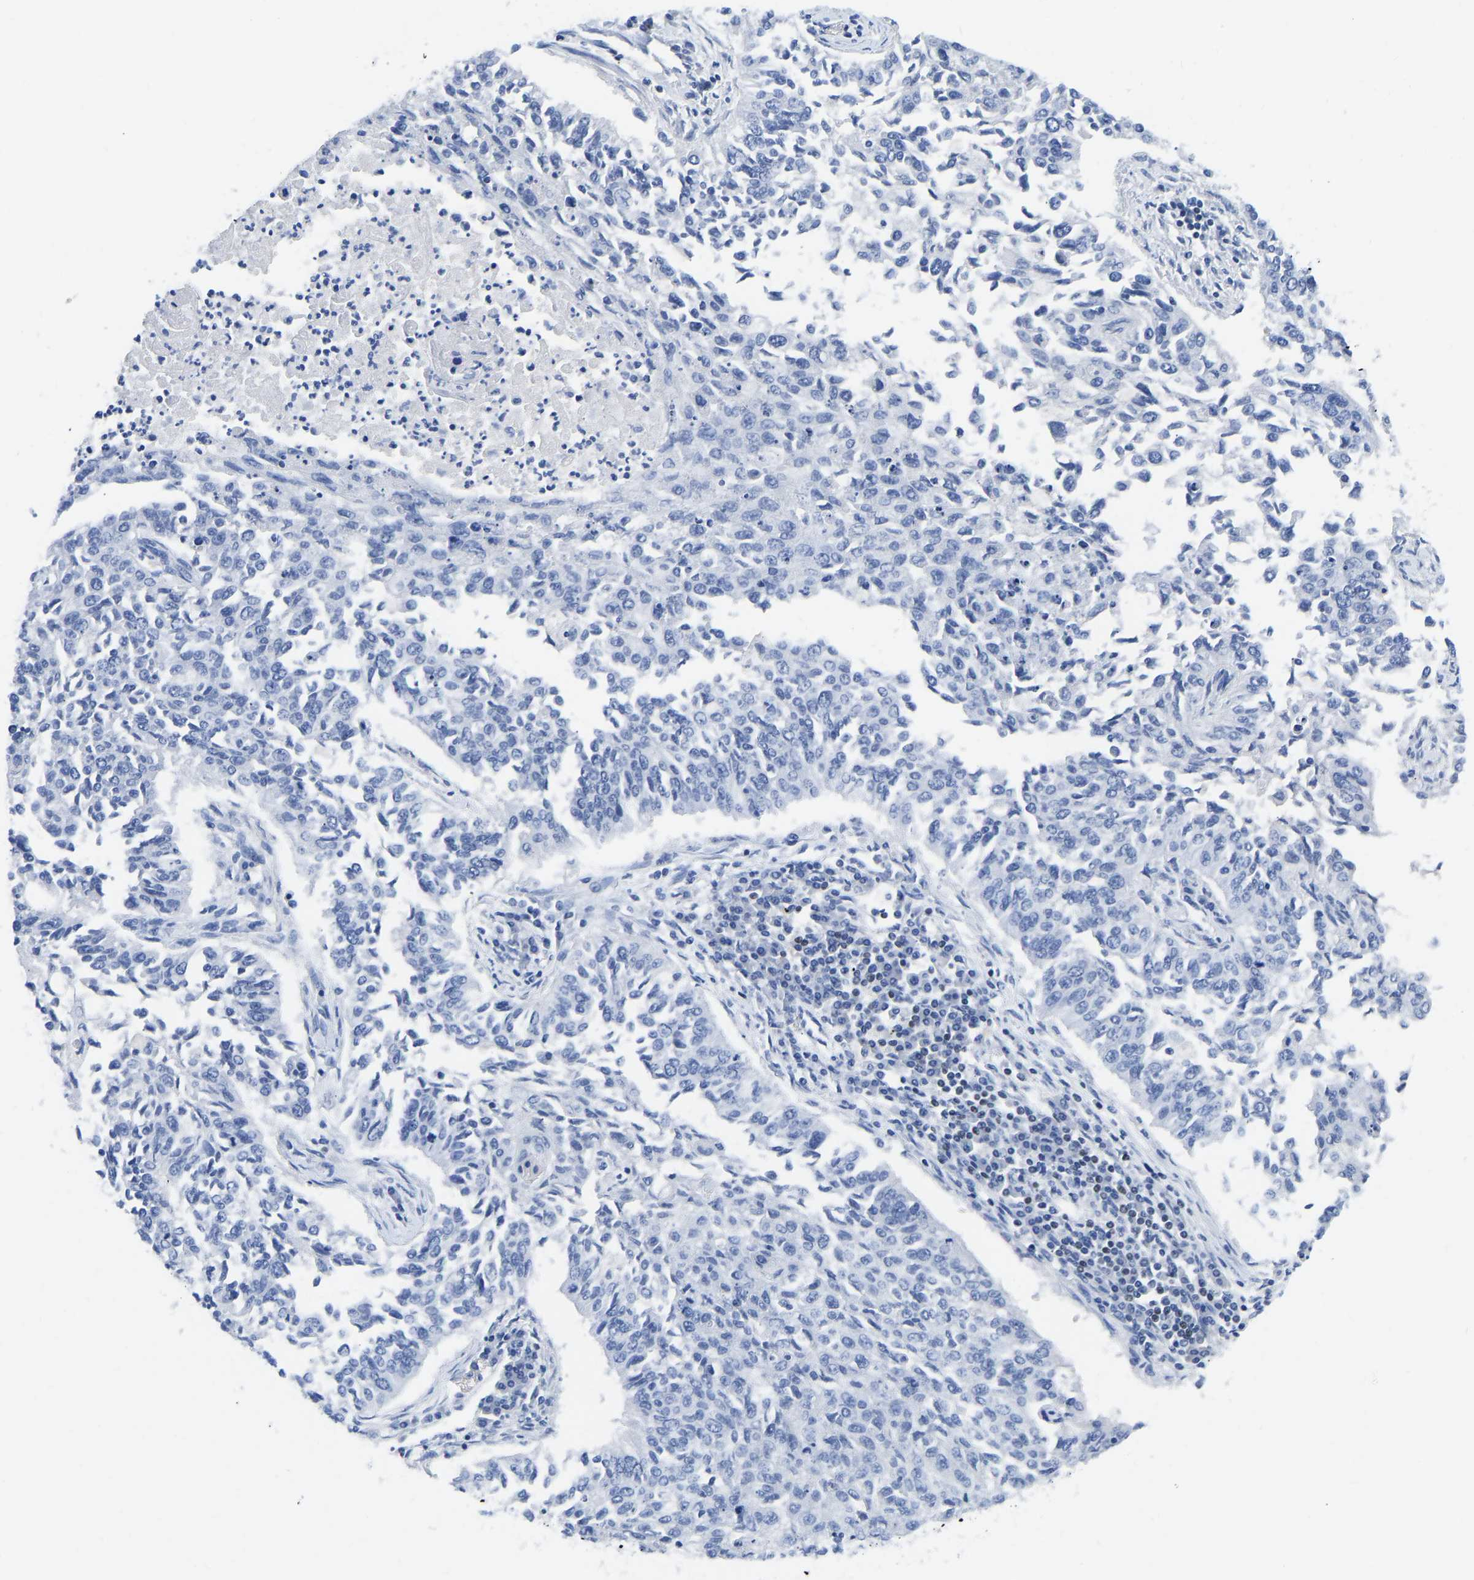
{"staining": {"intensity": "negative", "quantity": "none", "location": "none"}, "tissue": "lung cancer", "cell_type": "Tumor cells", "image_type": "cancer", "snomed": [{"axis": "morphology", "description": "Normal tissue, NOS"}, {"axis": "morphology", "description": "Squamous cell carcinoma, NOS"}, {"axis": "topography", "description": "Cartilage tissue"}, {"axis": "topography", "description": "Bronchus"}, {"axis": "topography", "description": "Lung"}], "caption": "A photomicrograph of squamous cell carcinoma (lung) stained for a protein displays no brown staining in tumor cells.", "gene": "TCF7", "patient": {"sex": "female", "age": 49}}